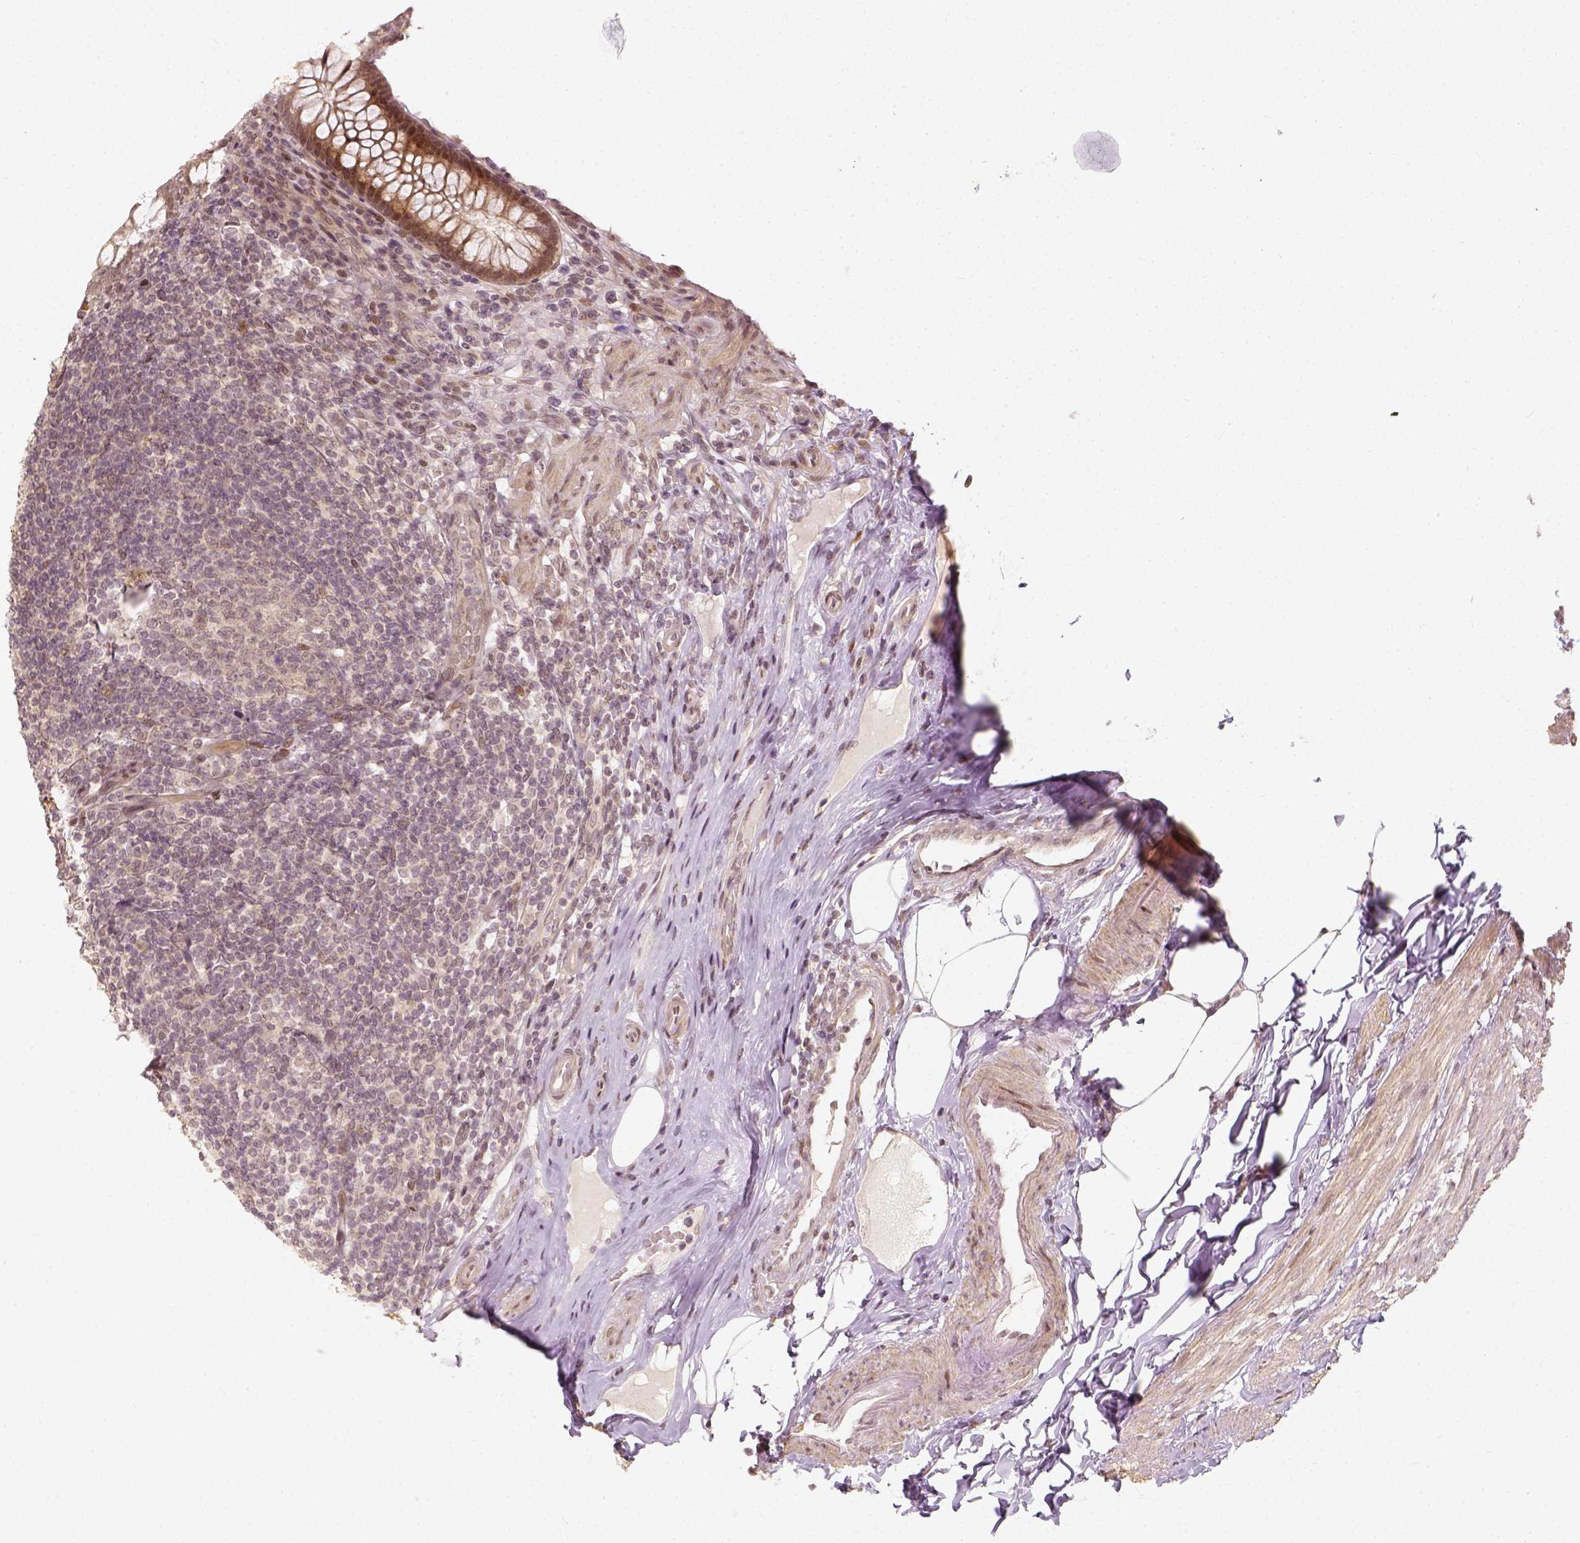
{"staining": {"intensity": "moderate", "quantity": "<25%", "location": "cytoplasmic/membranous,nuclear"}, "tissue": "appendix", "cell_type": "Glandular cells", "image_type": "normal", "snomed": [{"axis": "morphology", "description": "Normal tissue, NOS"}, {"axis": "topography", "description": "Appendix"}], "caption": "A histopathology image showing moderate cytoplasmic/membranous,nuclear positivity in approximately <25% of glandular cells in normal appendix, as visualized by brown immunohistochemical staining.", "gene": "ZMAT3", "patient": {"sex": "male", "age": 47}}